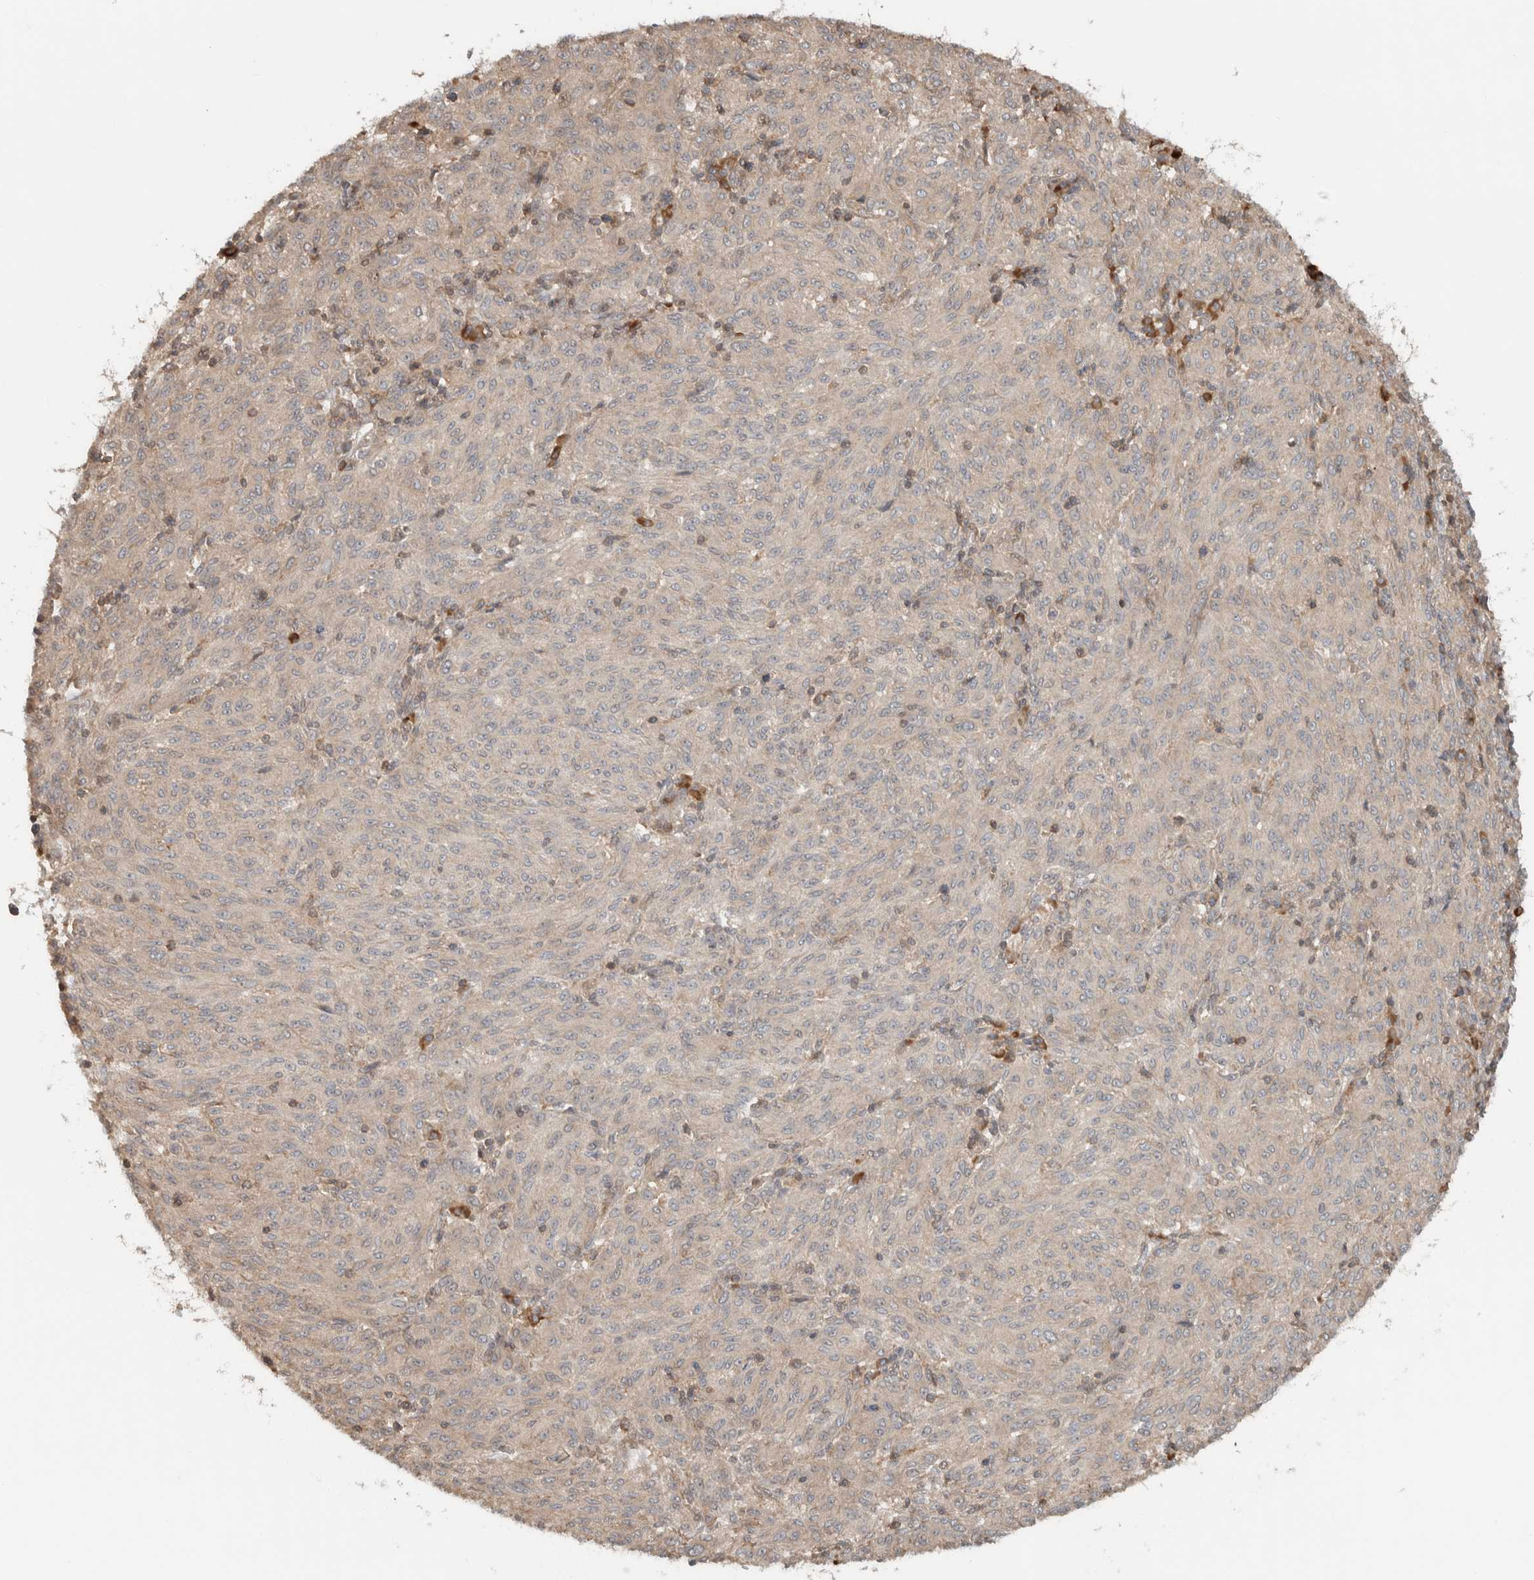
{"staining": {"intensity": "weak", "quantity": "<25%", "location": "cytoplasmic/membranous"}, "tissue": "melanoma", "cell_type": "Tumor cells", "image_type": "cancer", "snomed": [{"axis": "morphology", "description": "Malignant melanoma, NOS"}, {"axis": "topography", "description": "Skin"}], "caption": "The histopathology image reveals no staining of tumor cells in melanoma.", "gene": "CNTROB", "patient": {"sex": "female", "age": 72}}